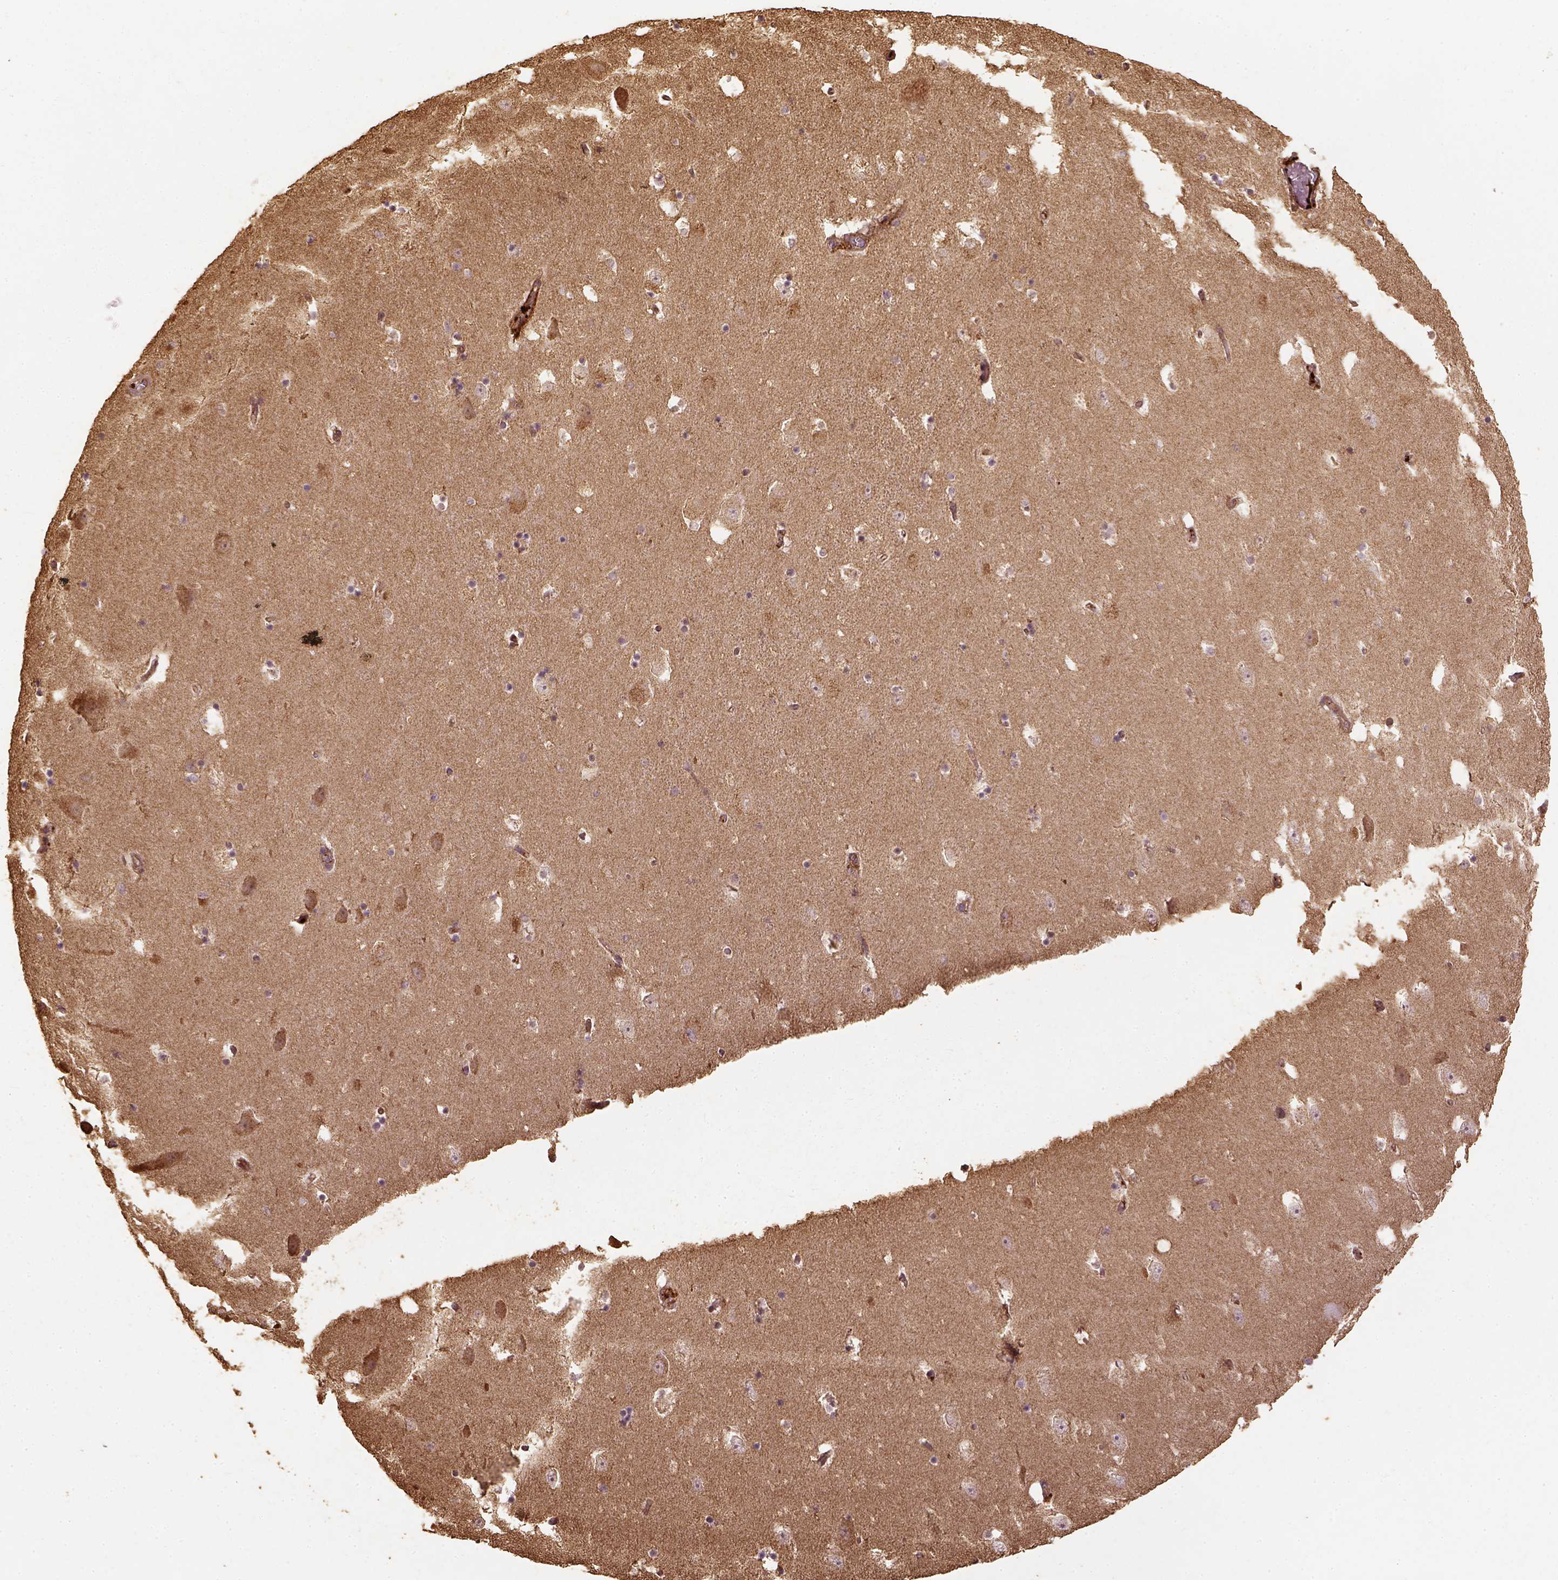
{"staining": {"intensity": "weak", "quantity": "25%-75%", "location": "cytoplasmic/membranous"}, "tissue": "hippocampus", "cell_type": "Glial cells", "image_type": "normal", "snomed": [{"axis": "morphology", "description": "Normal tissue, NOS"}, {"axis": "topography", "description": "Hippocampus"}], "caption": "This is an image of IHC staining of unremarkable hippocampus, which shows weak positivity in the cytoplasmic/membranous of glial cells.", "gene": "VEGFA", "patient": {"sex": "male", "age": 58}}